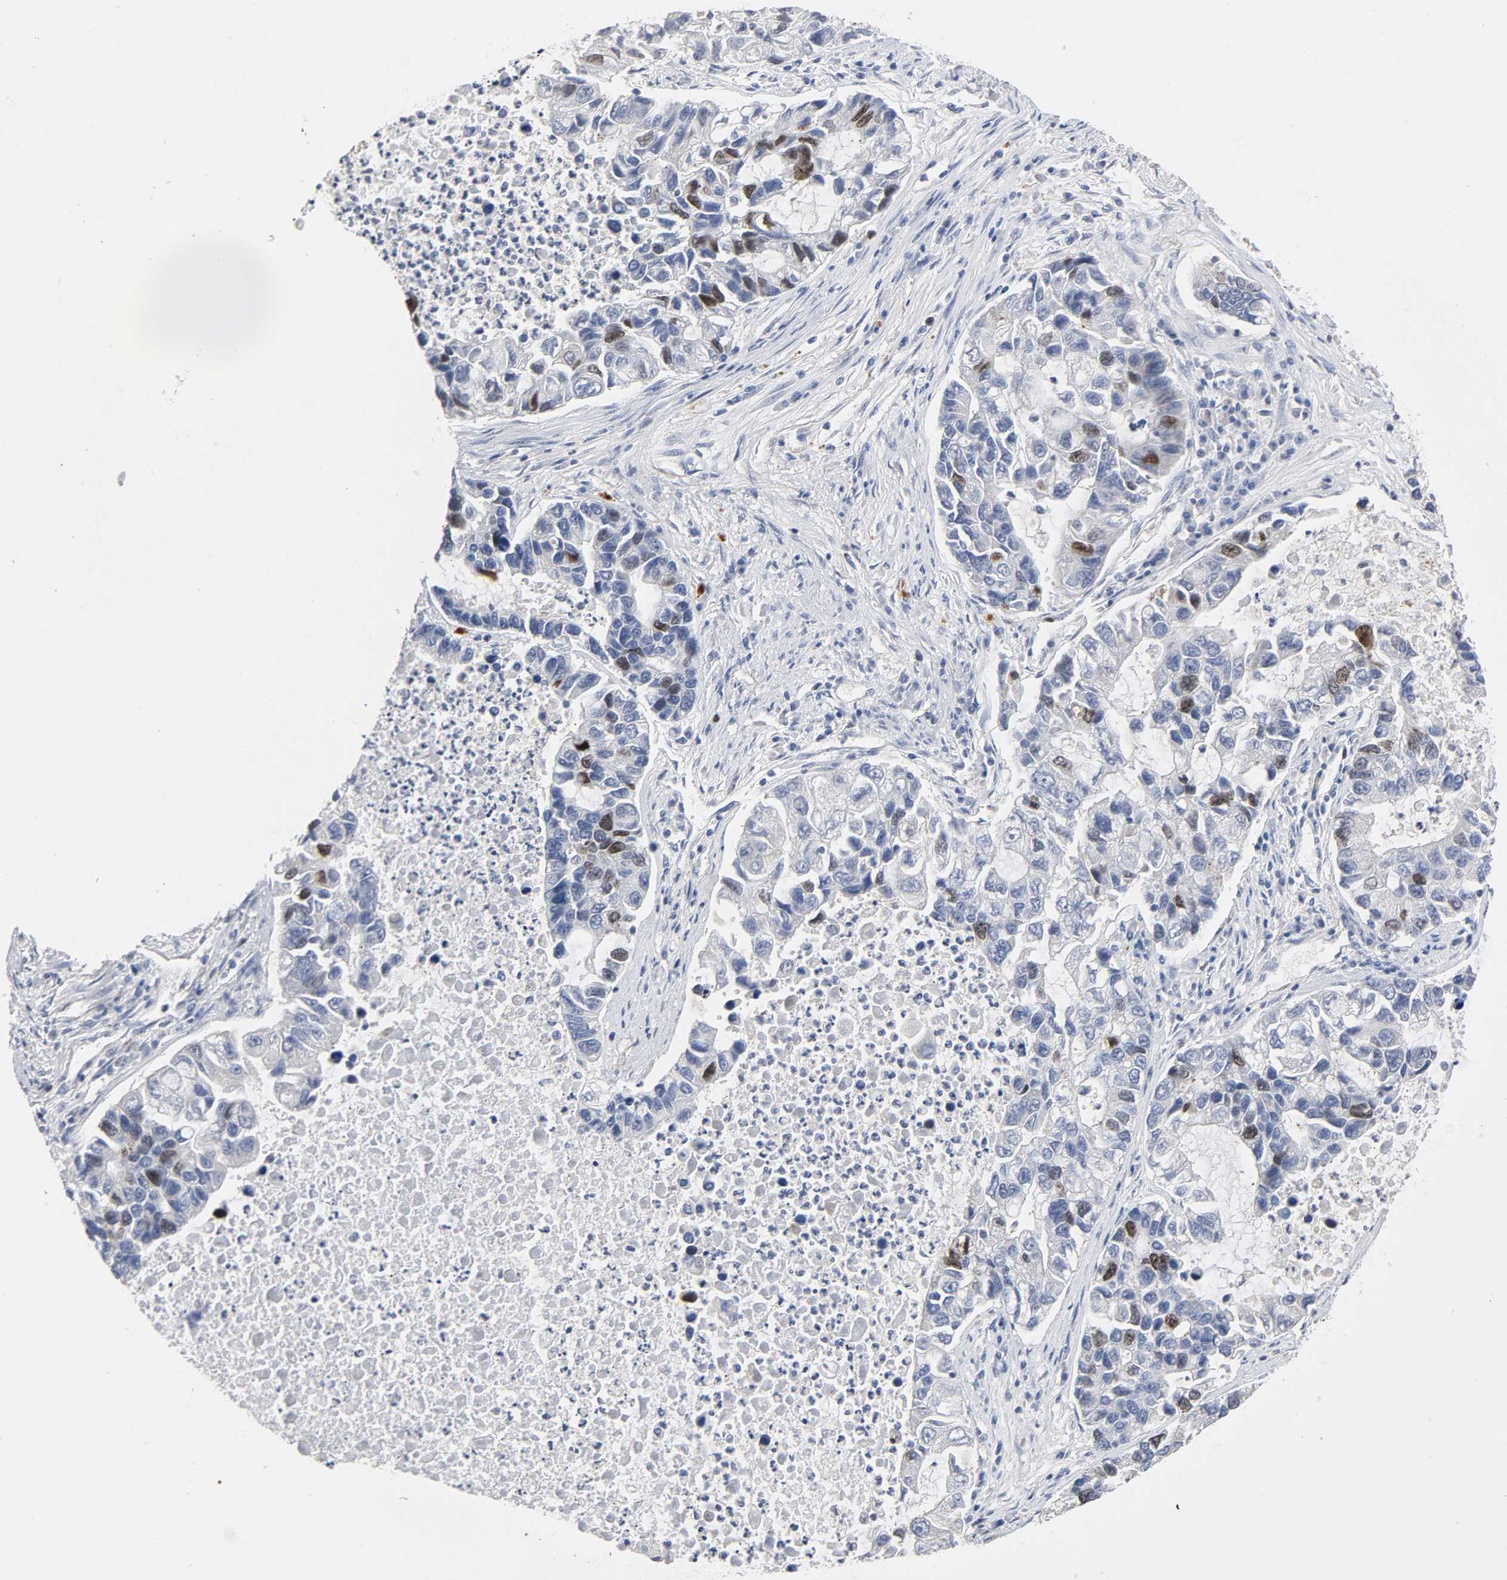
{"staining": {"intensity": "moderate", "quantity": "<25%", "location": "nuclear"}, "tissue": "lung cancer", "cell_type": "Tumor cells", "image_type": "cancer", "snomed": [{"axis": "morphology", "description": "Adenocarcinoma, NOS"}, {"axis": "topography", "description": "Lung"}], "caption": "Lung cancer stained with a protein marker displays moderate staining in tumor cells.", "gene": "BIRC5", "patient": {"sex": "female", "age": 51}}